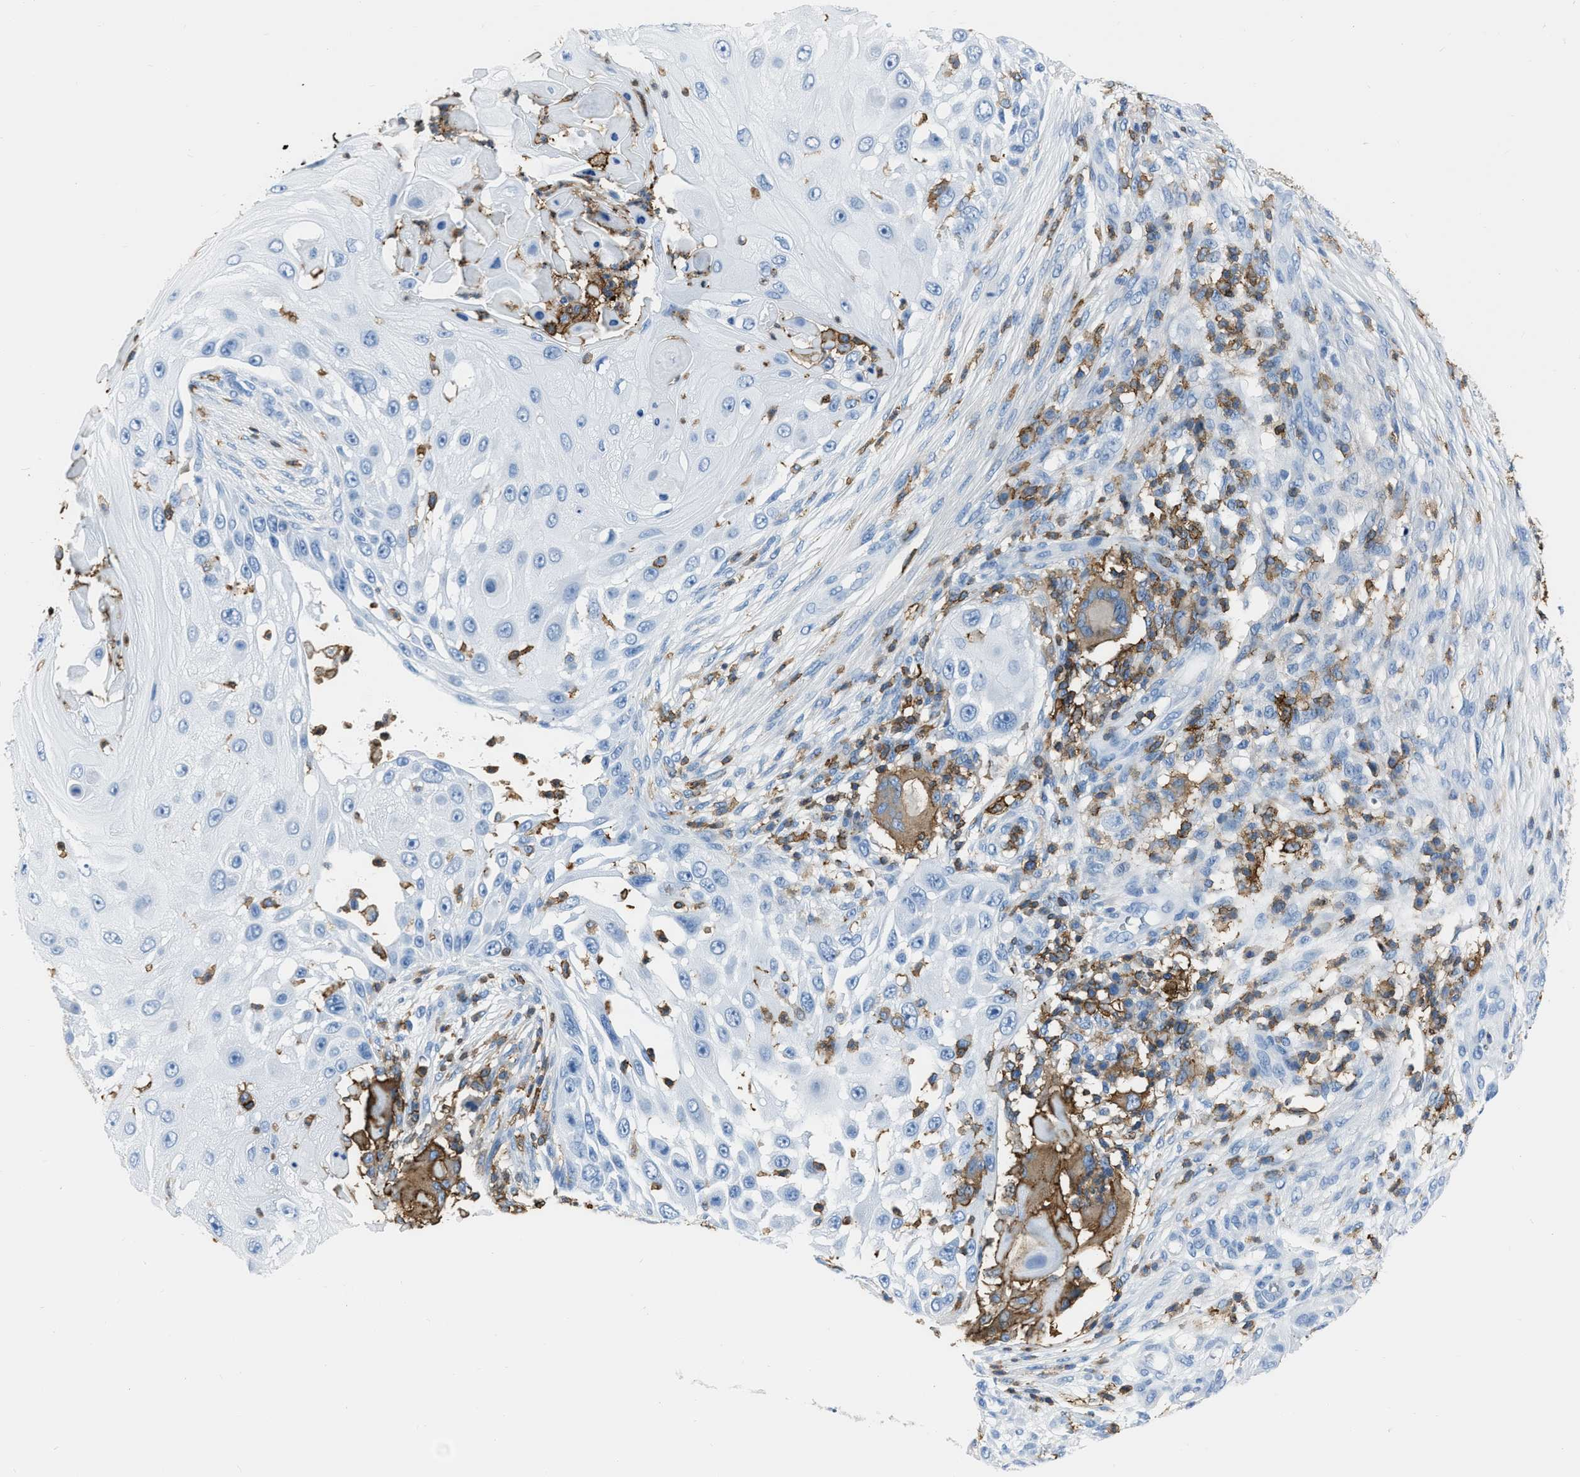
{"staining": {"intensity": "negative", "quantity": "none", "location": "none"}, "tissue": "skin cancer", "cell_type": "Tumor cells", "image_type": "cancer", "snomed": [{"axis": "morphology", "description": "Squamous cell carcinoma, NOS"}, {"axis": "topography", "description": "Skin"}], "caption": "Tumor cells show no significant expression in skin cancer.", "gene": "LSP1", "patient": {"sex": "female", "age": 44}}